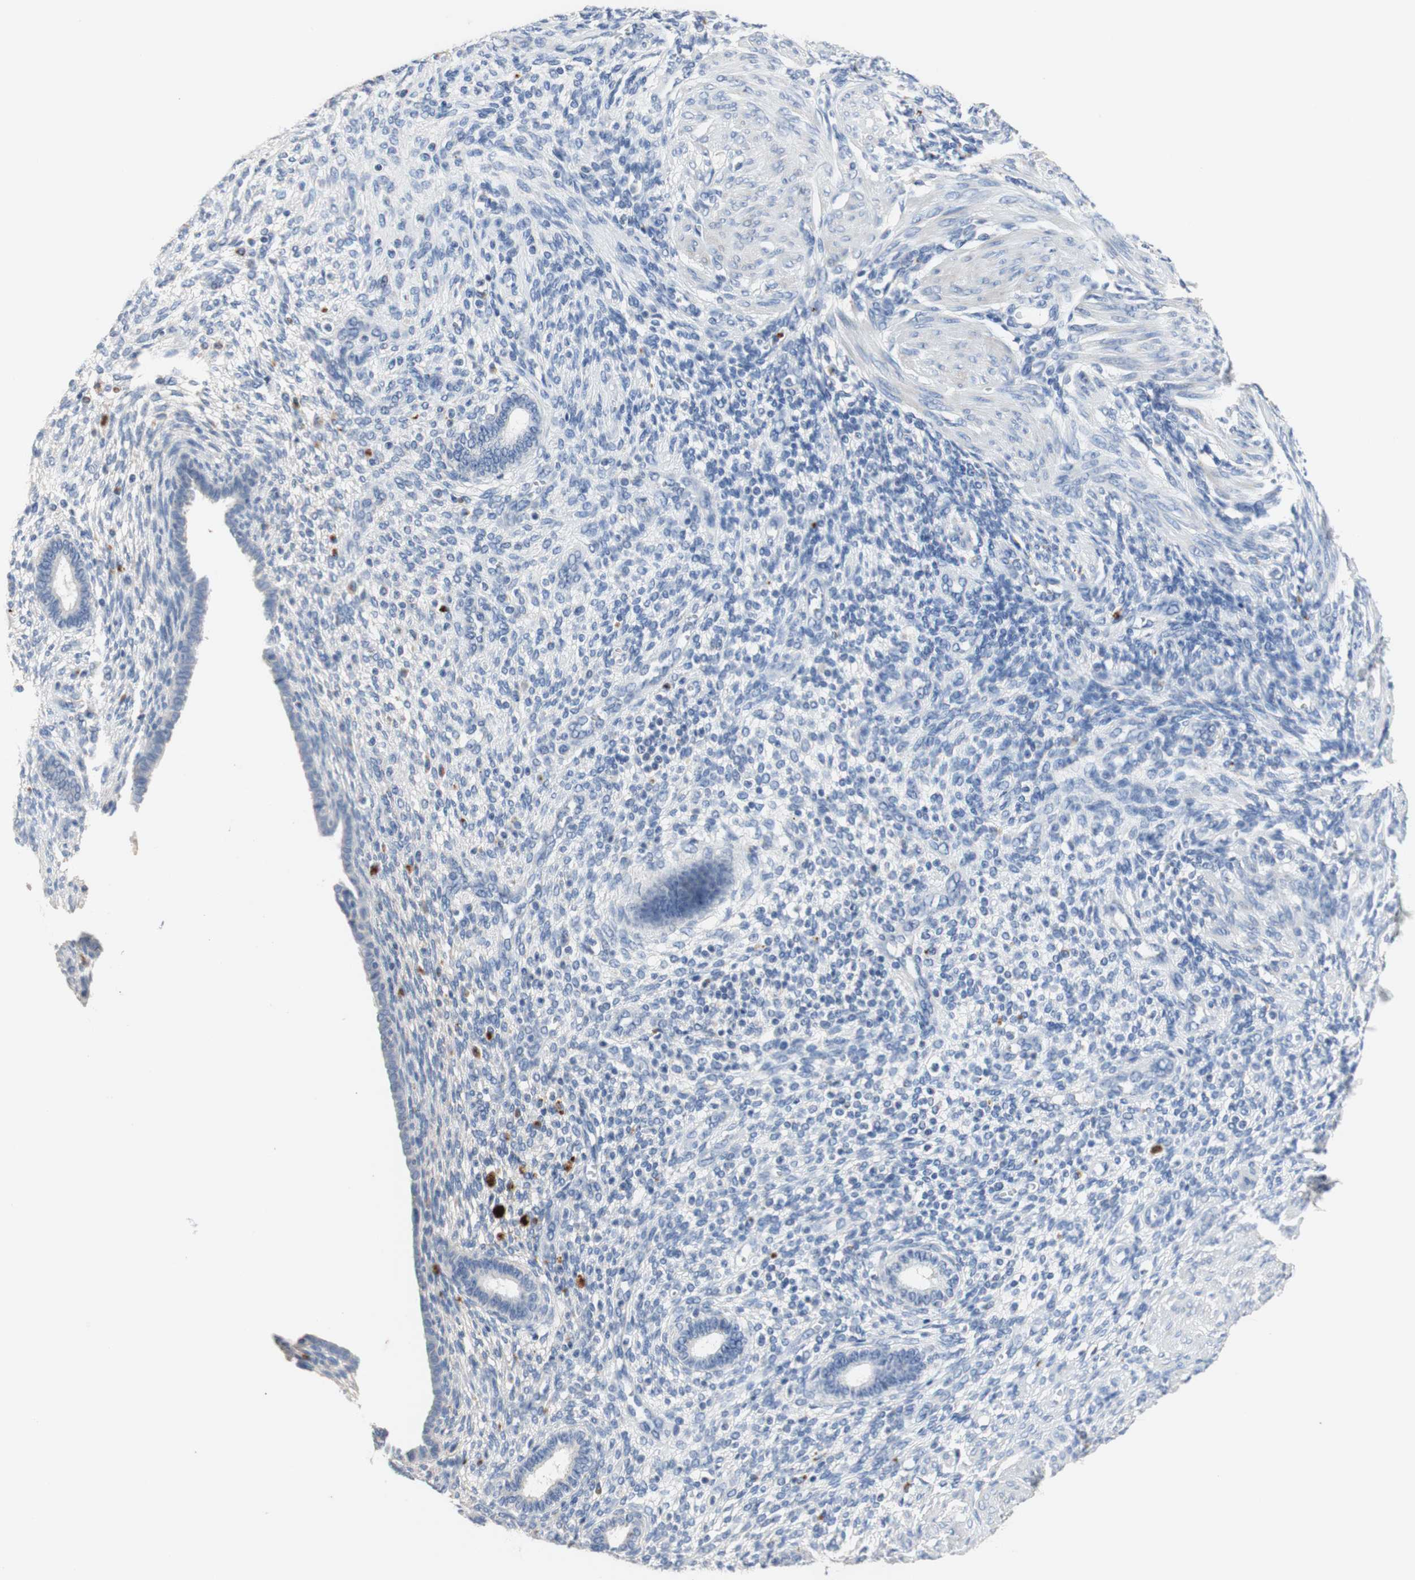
{"staining": {"intensity": "negative", "quantity": "none", "location": "none"}, "tissue": "endometrium", "cell_type": "Cells in endometrial stroma", "image_type": "normal", "snomed": [{"axis": "morphology", "description": "Normal tissue, NOS"}, {"axis": "topography", "description": "Endometrium"}], "caption": "This histopathology image is of normal endometrium stained with immunohistochemistry to label a protein in brown with the nuclei are counter-stained blue. There is no positivity in cells in endometrial stroma.", "gene": "CDON", "patient": {"sex": "female", "age": 72}}